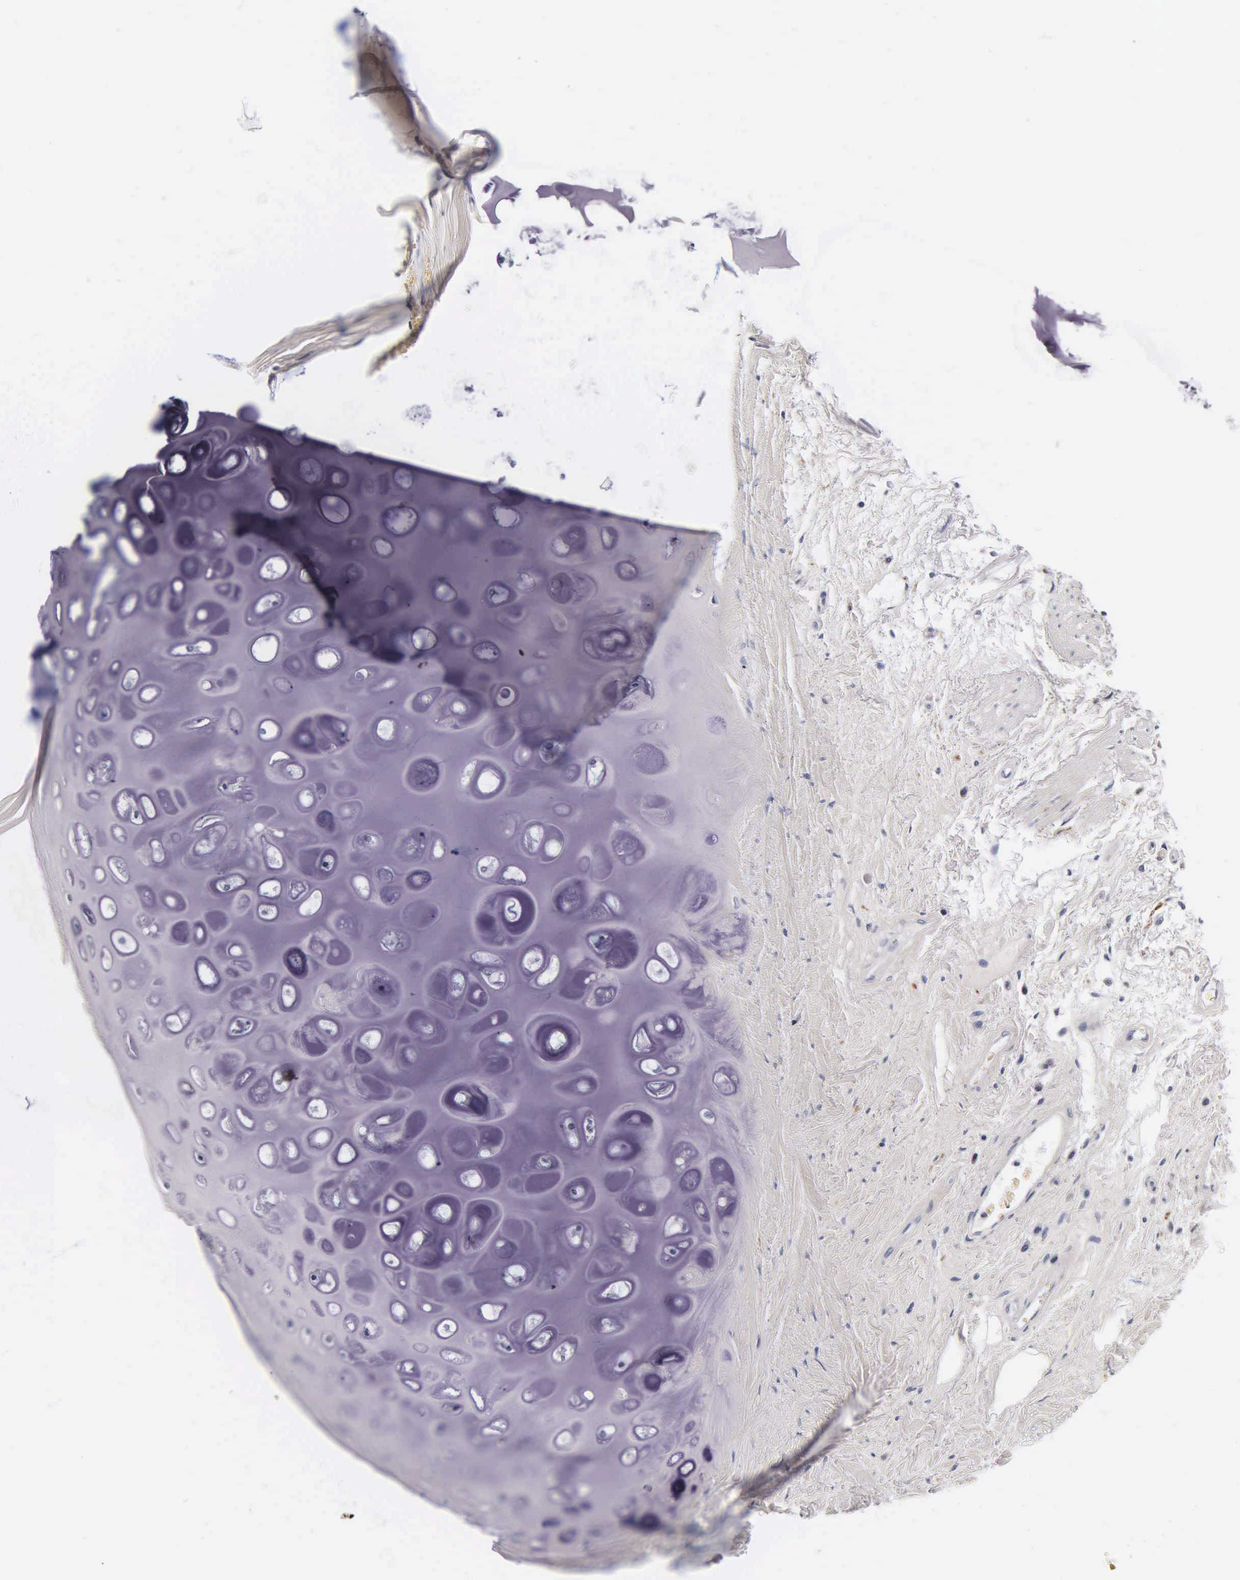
{"staining": {"intensity": "negative", "quantity": "none", "location": "none"}, "tissue": "bronchus", "cell_type": "Respiratory epithelial cells", "image_type": "normal", "snomed": [{"axis": "morphology", "description": "Normal tissue, NOS"}, {"axis": "topography", "description": "Cartilage tissue"}, {"axis": "topography", "description": "Lung"}], "caption": "Immunohistochemical staining of normal human bronchus exhibits no significant expression in respiratory epithelial cells. (DAB immunohistochemistry (IHC), high magnification).", "gene": "ENO2", "patient": {"sex": "male", "age": 65}}